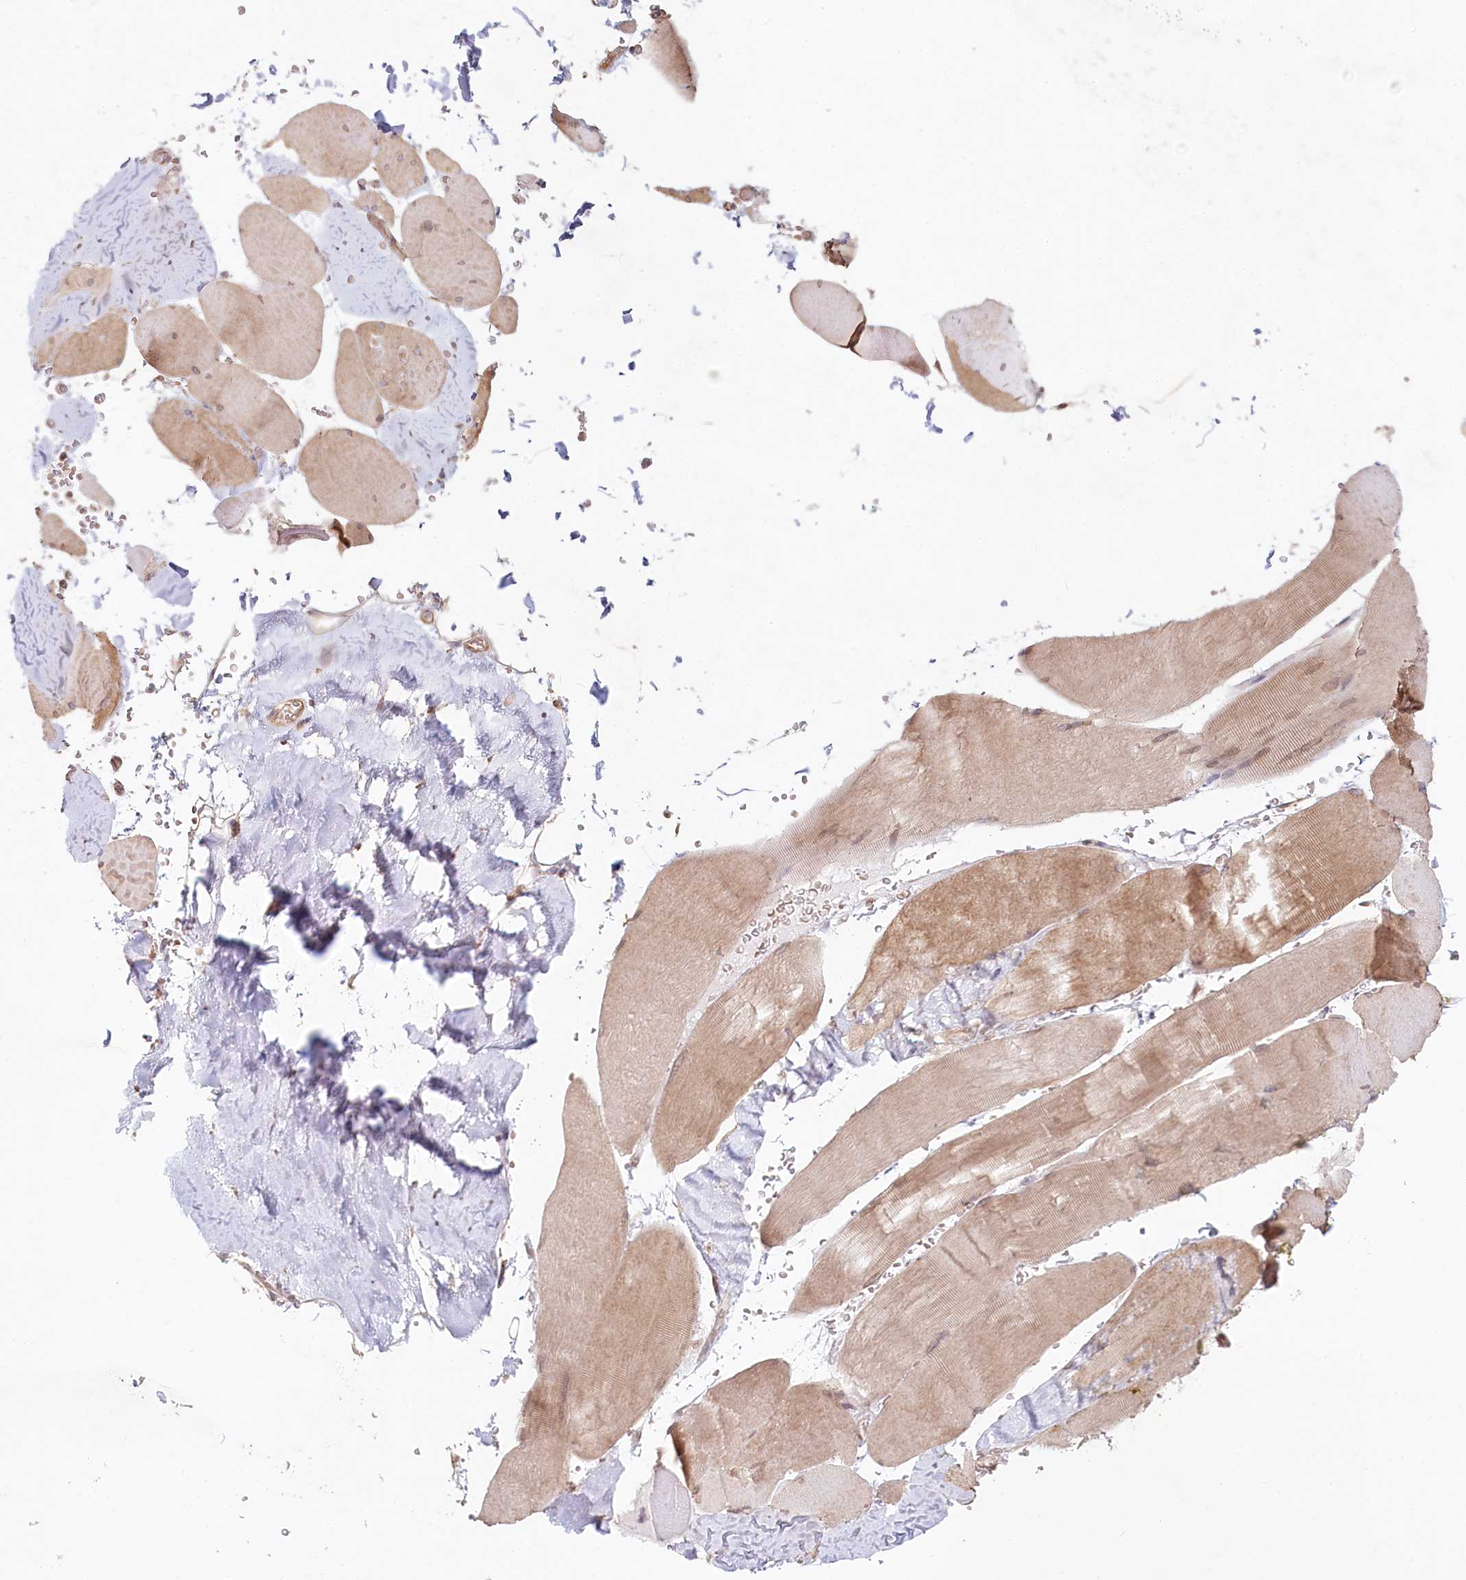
{"staining": {"intensity": "weak", "quantity": "25%-75%", "location": "cytoplasmic/membranous"}, "tissue": "skeletal muscle", "cell_type": "Myocytes", "image_type": "normal", "snomed": [{"axis": "morphology", "description": "Normal tissue, NOS"}, {"axis": "topography", "description": "Skeletal muscle"}, {"axis": "topography", "description": "Head-Neck"}], "caption": "Skeletal muscle stained with DAB immunohistochemistry (IHC) reveals low levels of weak cytoplasmic/membranous positivity in approximately 25%-75% of myocytes. (DAB (3,3'-diaminobenzidine) = brown stain, brightfield microscopy at high magnification).", "gene": "TCHP", "patient": {"sex": "male", "age": 66}}